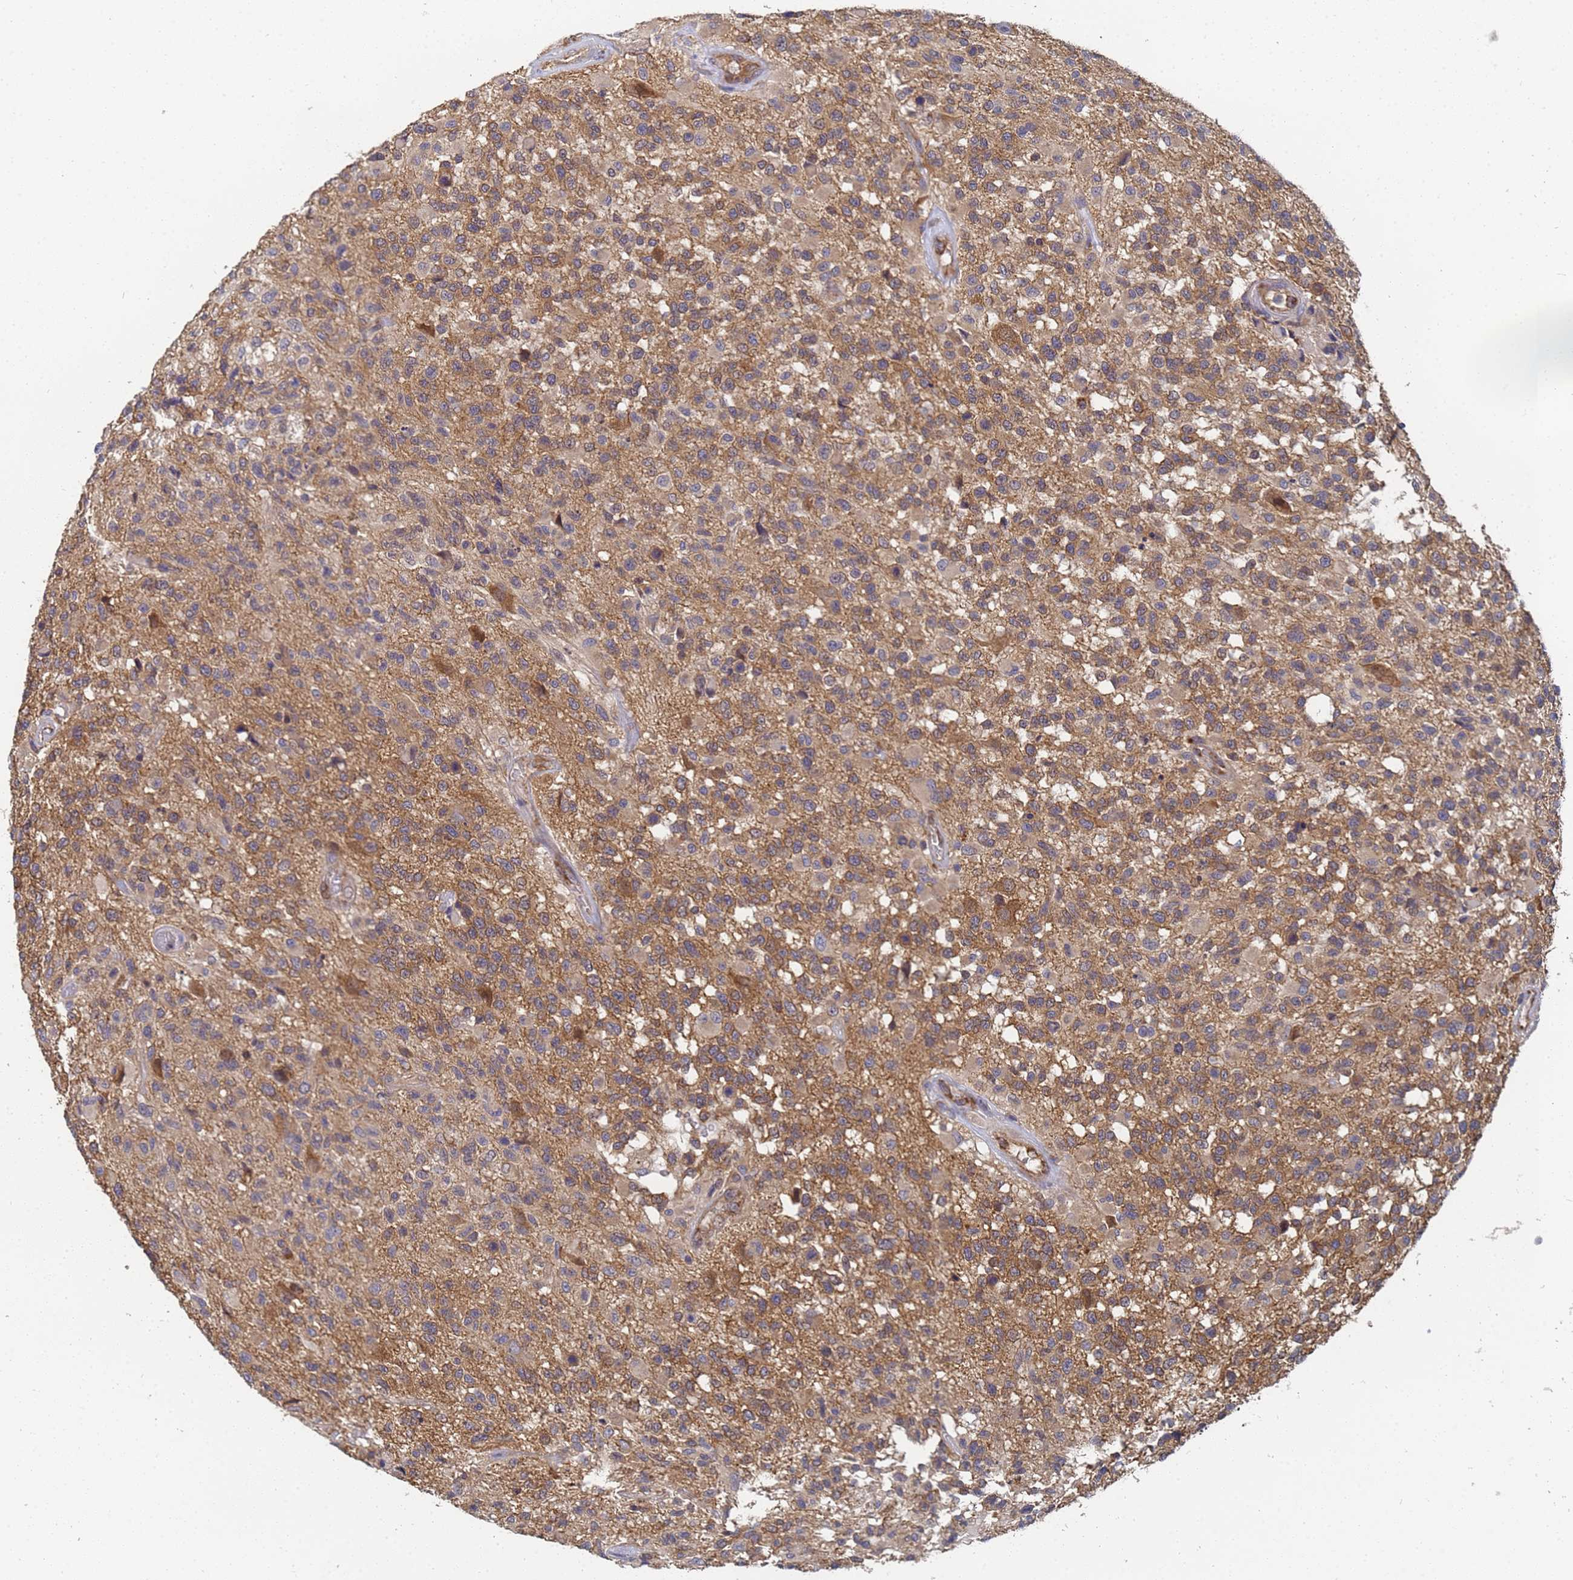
{"staining": {"intensity": "moderate", "quantity": ">75%", "location": "cytoplasmic/membranous"}, "tissue": "glioma", "cell_type": "Tumor cells", "image_type": "cancer", "snomed": [{"axis": "morphology", "description": "Glioma, malignant, High grade"}, {"axis": "morphology", "description": "Glioblastoma, NOS"}, {"axis": "topography", "description": "Brain"}], "caption": "Immunohistochemistry photomicrograph of neoplastic tissue: glioblastoma stained using immunohistochemistry (IHC) displays medium levels of moderate protein expression localized specifically in the cytoplasmic/membranous of tumor cells, appearing as a cytoplasmic/membranous brown color.", "gene": "ALS2CL", "patient": {"sex": "male", "age": 60}}